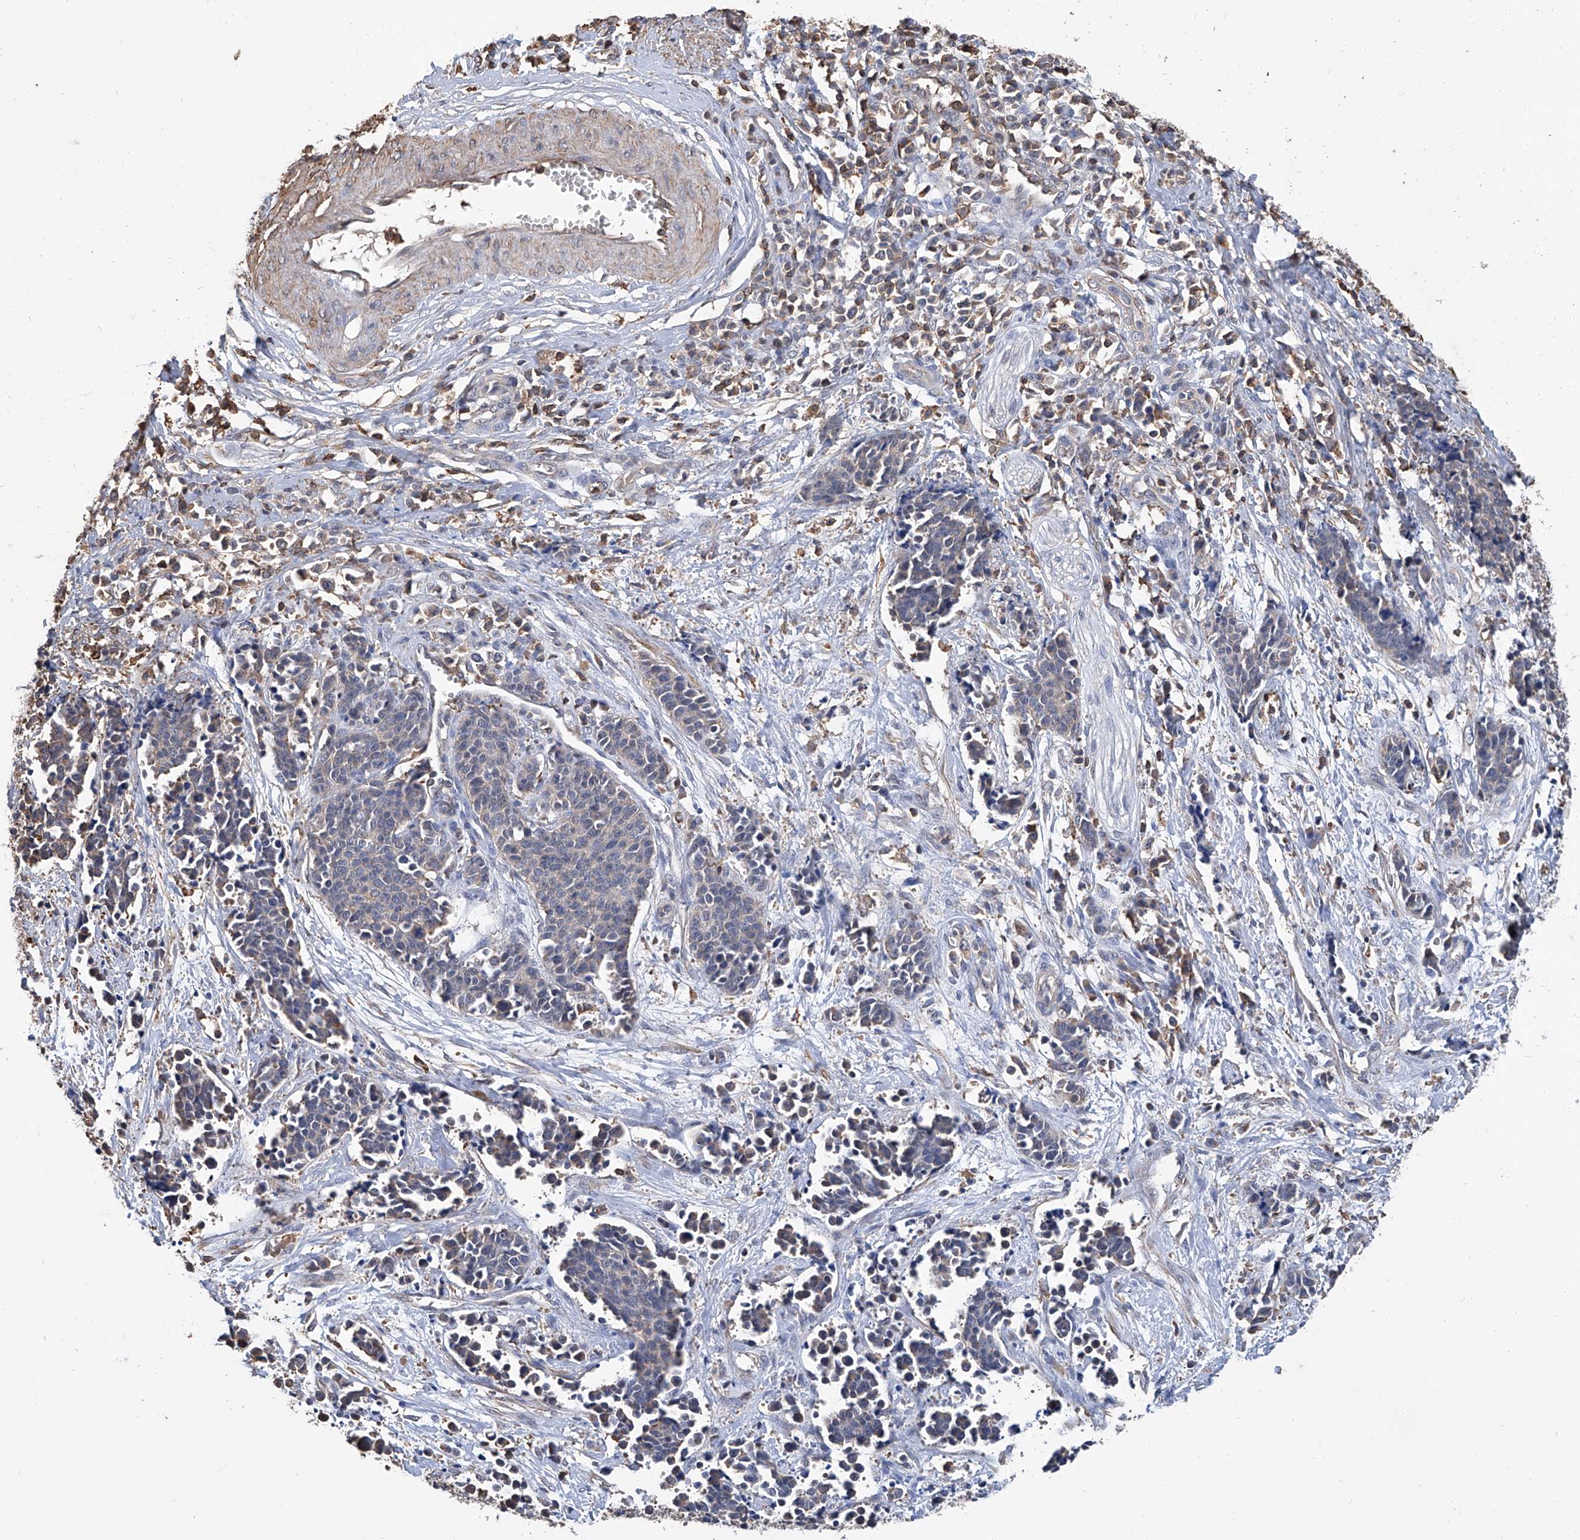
{"staining": {"intensity": "negative", "quantity": "none", "location": "none"}, "tissue": "cervical cancer", "cell_type": "Tumor cells", "image_type": "cancer", "snomed": [{"axis": "morphology", "description": "Squamous cell carcinoma, NOS"}, {"axis": "topography", "description": "Cervix"}], "caption": "Tumor cells are negative for protein expression in human cervical cancer (squamous cell carcinoma).", "gene": "GPT", "patient": {"sex": "female", "age": 35}}